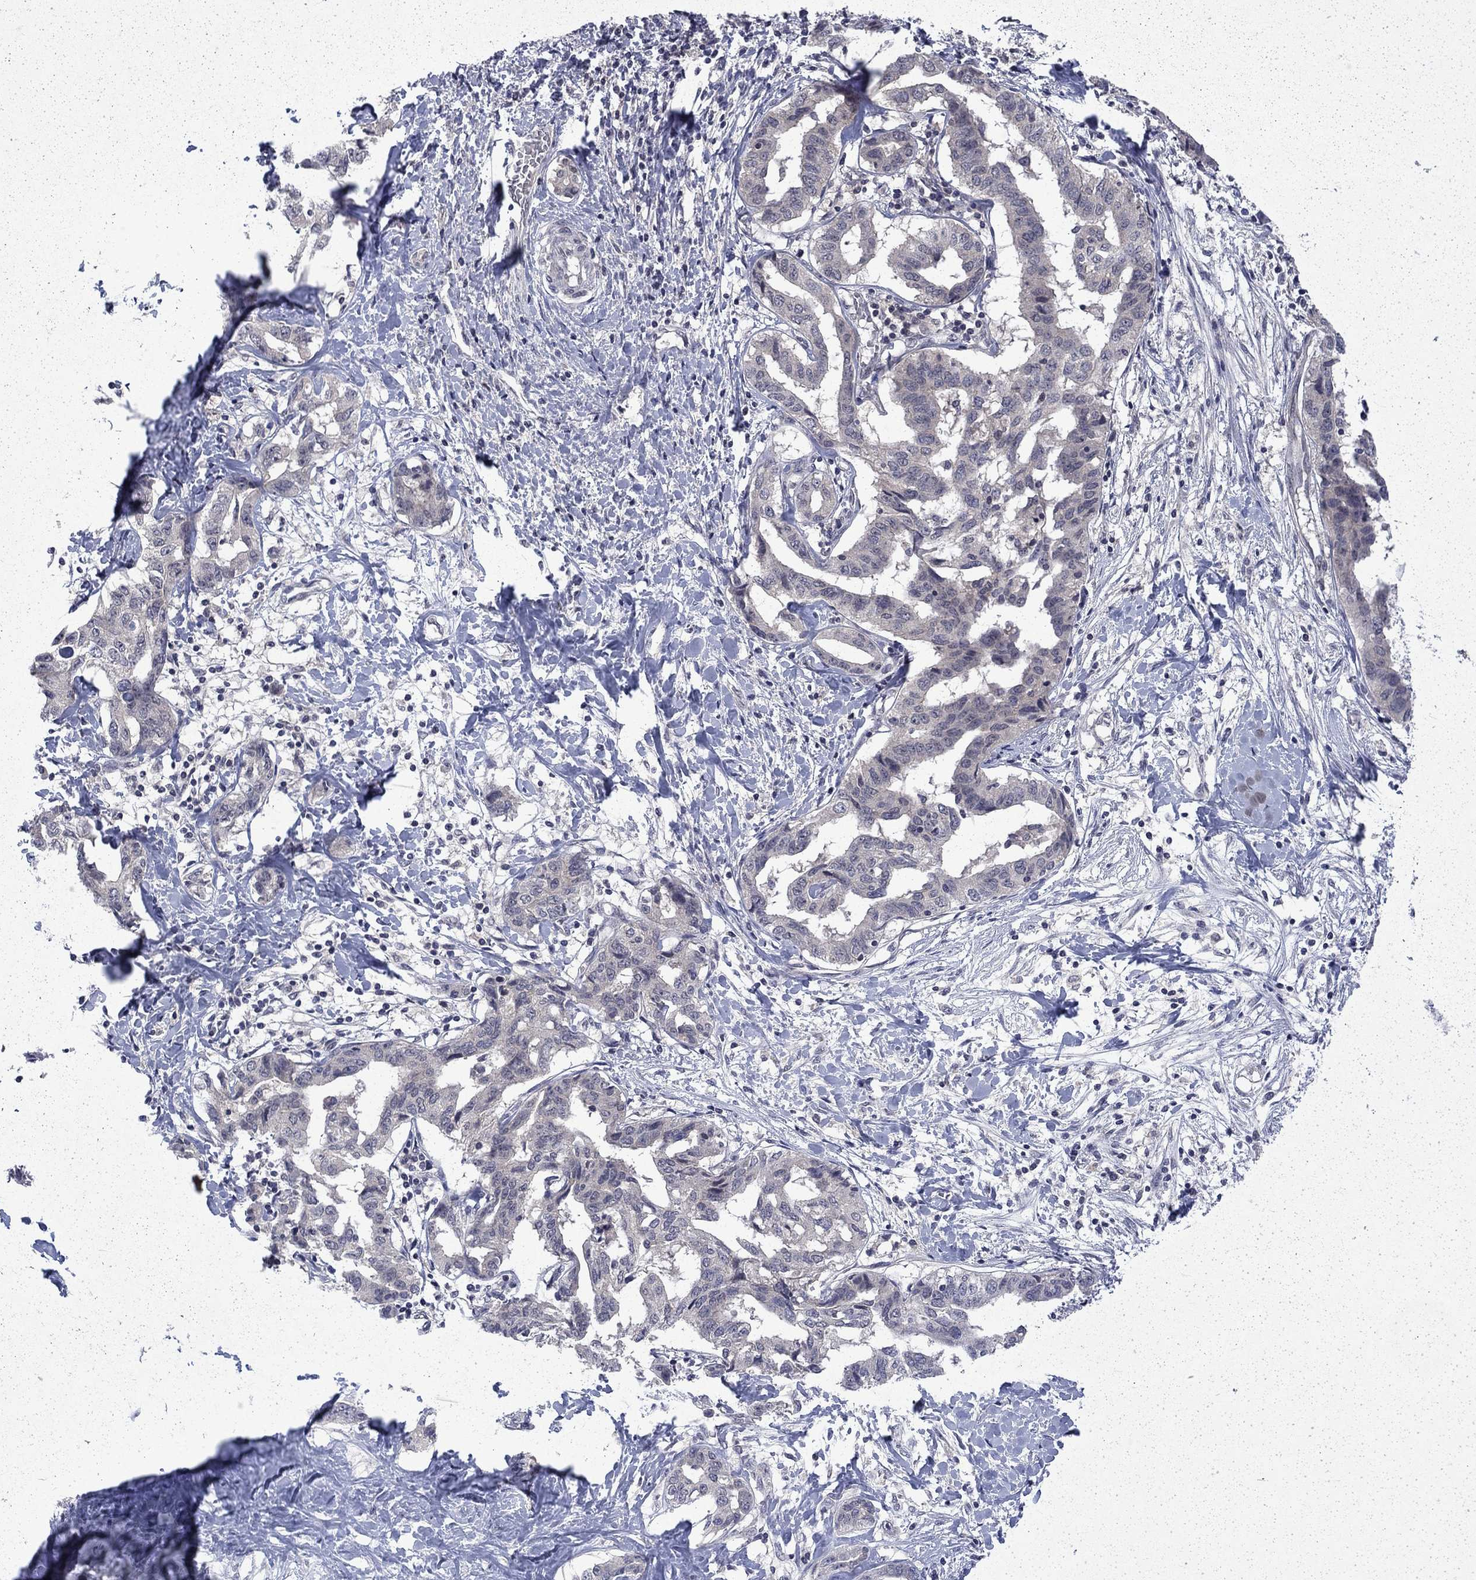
{"staining": {"intensity": "negative", "quantity": "none", "location": "none"}, "tissue": "liver cancer", "cell_type": "Tumor cells", "image_type": "cancer", "snomed": [{"axis": "morphology", "description": "Cholangiocarcinoma"}, {"axis": "topography", "description": "Liver"}], "caption": "Immunohistochemistry image of cholangiocarcinoma (liver) stained for a protein (brown), which exhibits no staining in tumor cells.", "gene": "CHAT", "patient": {"sex": "male", "age": 59}}